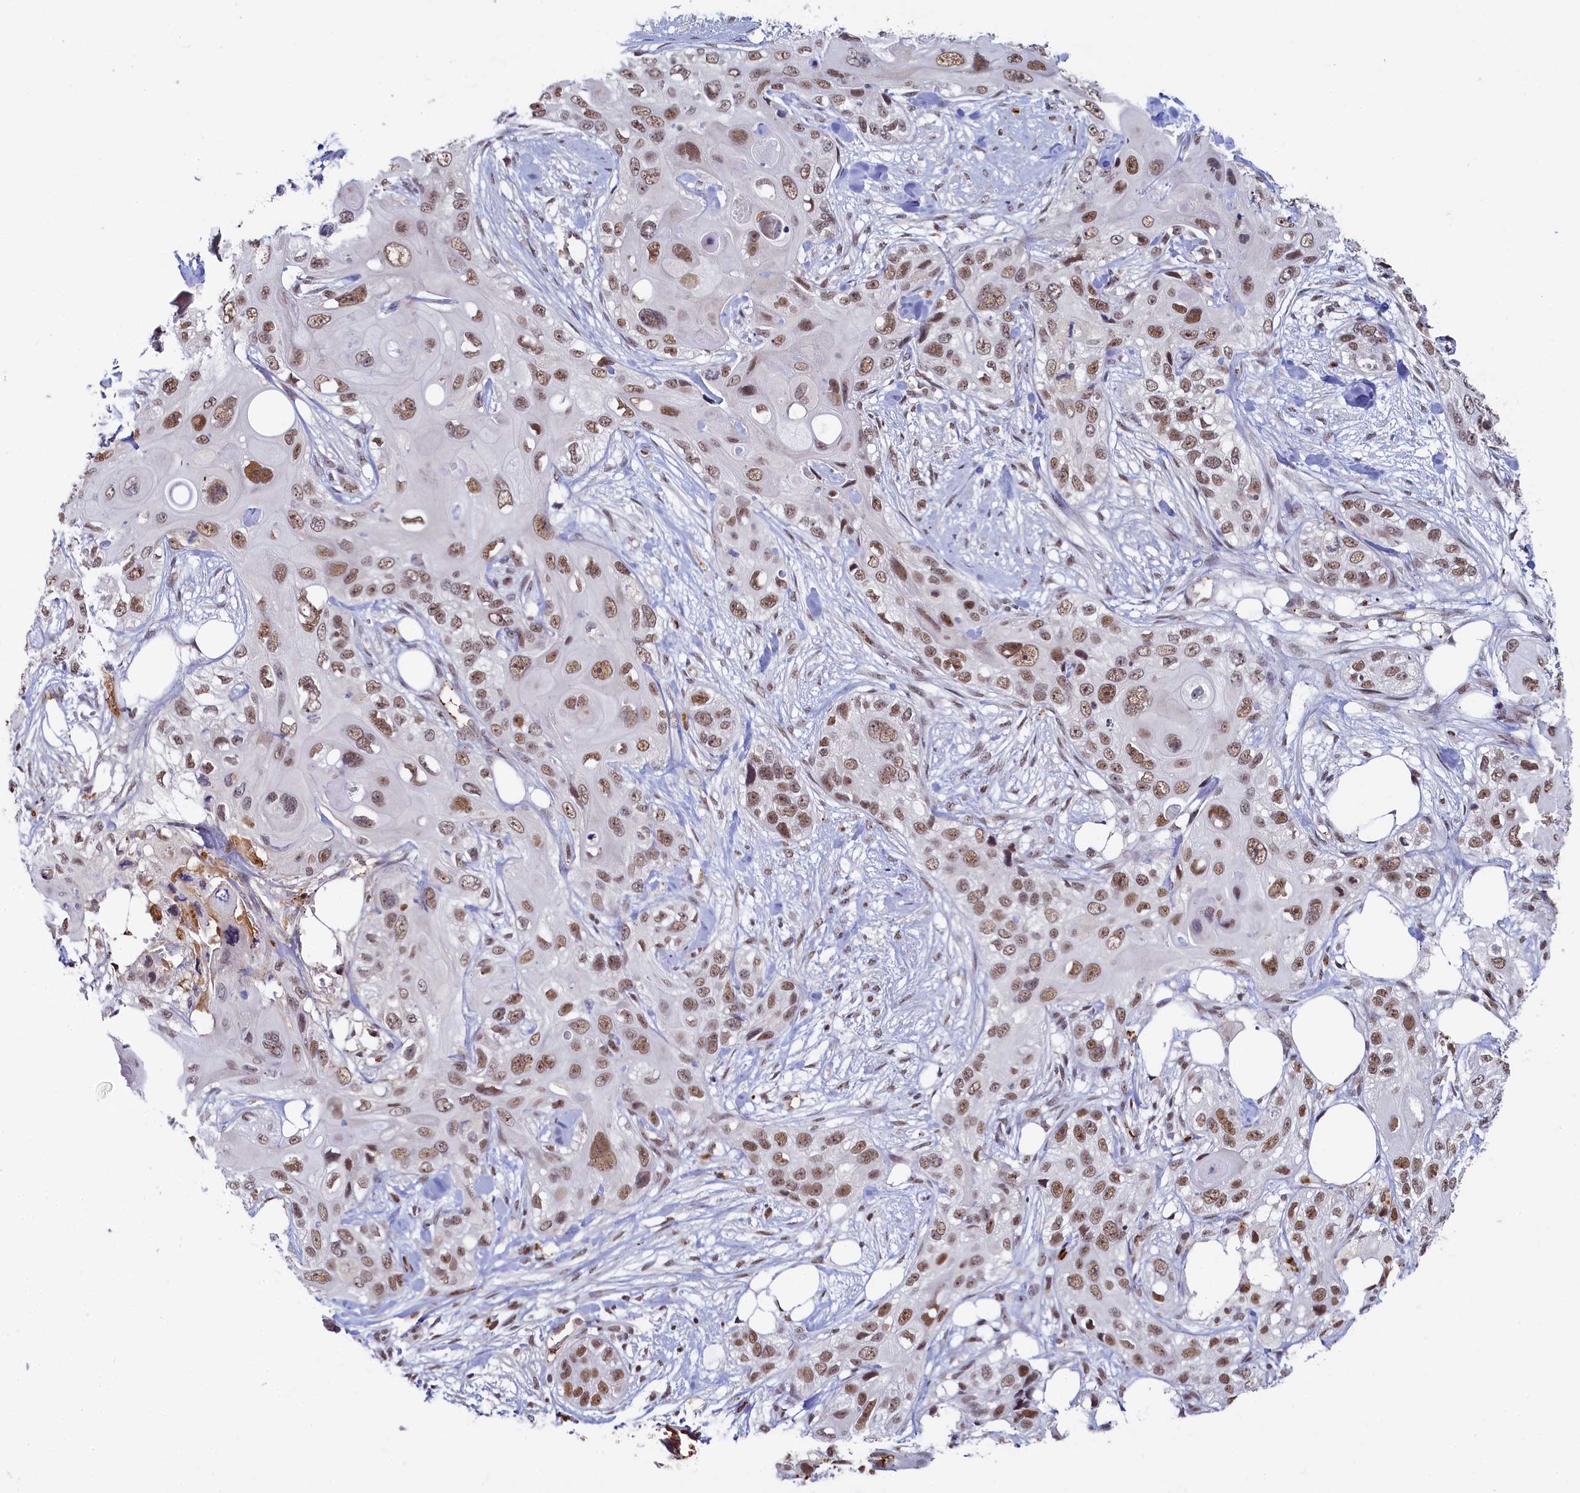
{"staining": {"intensity": "moderate", "quantity": ">75%", "location": "nuclear"}, "tissue": "skin cancer", "cell_type": "Tumor cells", "image_type": "cancer", "snomed": [{"axis": "morphology", "description": "Normal tissue, NOS"}, {"axis": "morphology", "description": "Squamous cell carcinoma, NOS"}, {"axis": "topography", "description": "Skin"}], "caption": "Brown immunohistochemical staining in human skin squamous cell carcinoma demonstrates moderate nuclear staining in about >75% of tumor cells.", "gene": "INTS14", "patient": {"sex": "male", "age": 72}}